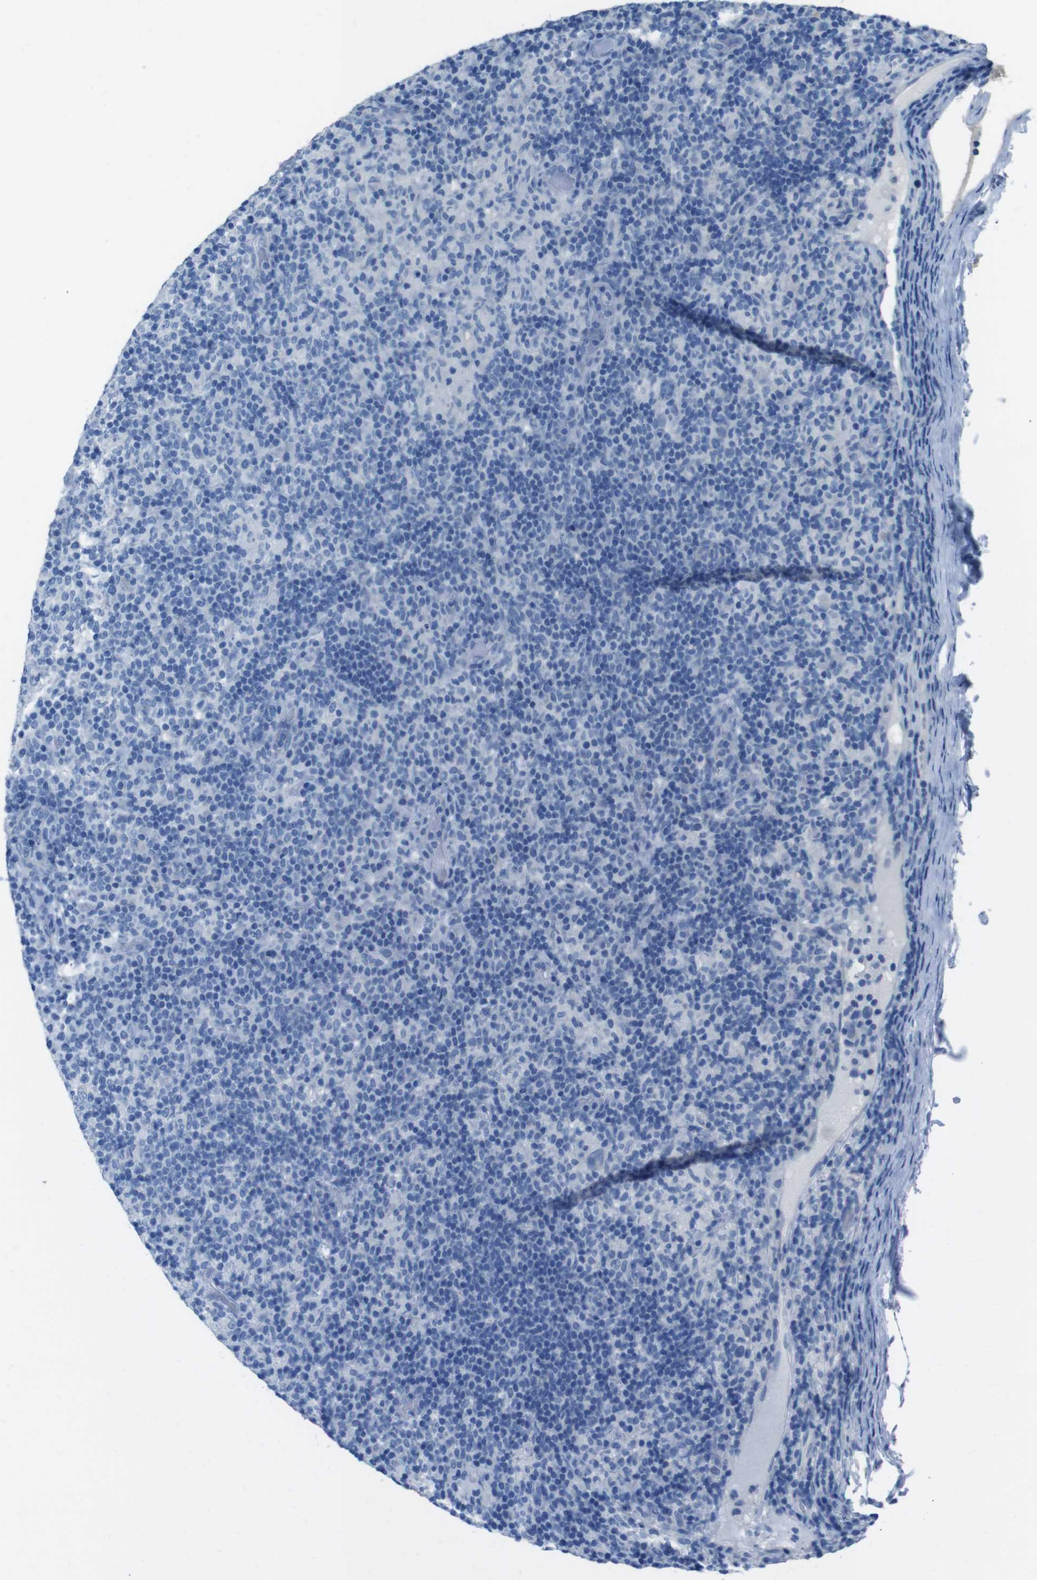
{"staining": {"intensity": "negative", "quantity": "none", "location": "none"}, "tissue": "lymphoma", "cell_type": "Tumor cells", "image_type": "cancer", "snomed": [{"axis": "morphology", "description": "Hodgkin's disease, NOS"}, {"axis": "topography", "description": "Lymph node"}], "caption": "This is an immunohistochemistry (IHC) image of lymphoma. There is no positivity in tumor cells.", "gene": "CYP2C8", "patient": {"sex": "male", "age": 70}}